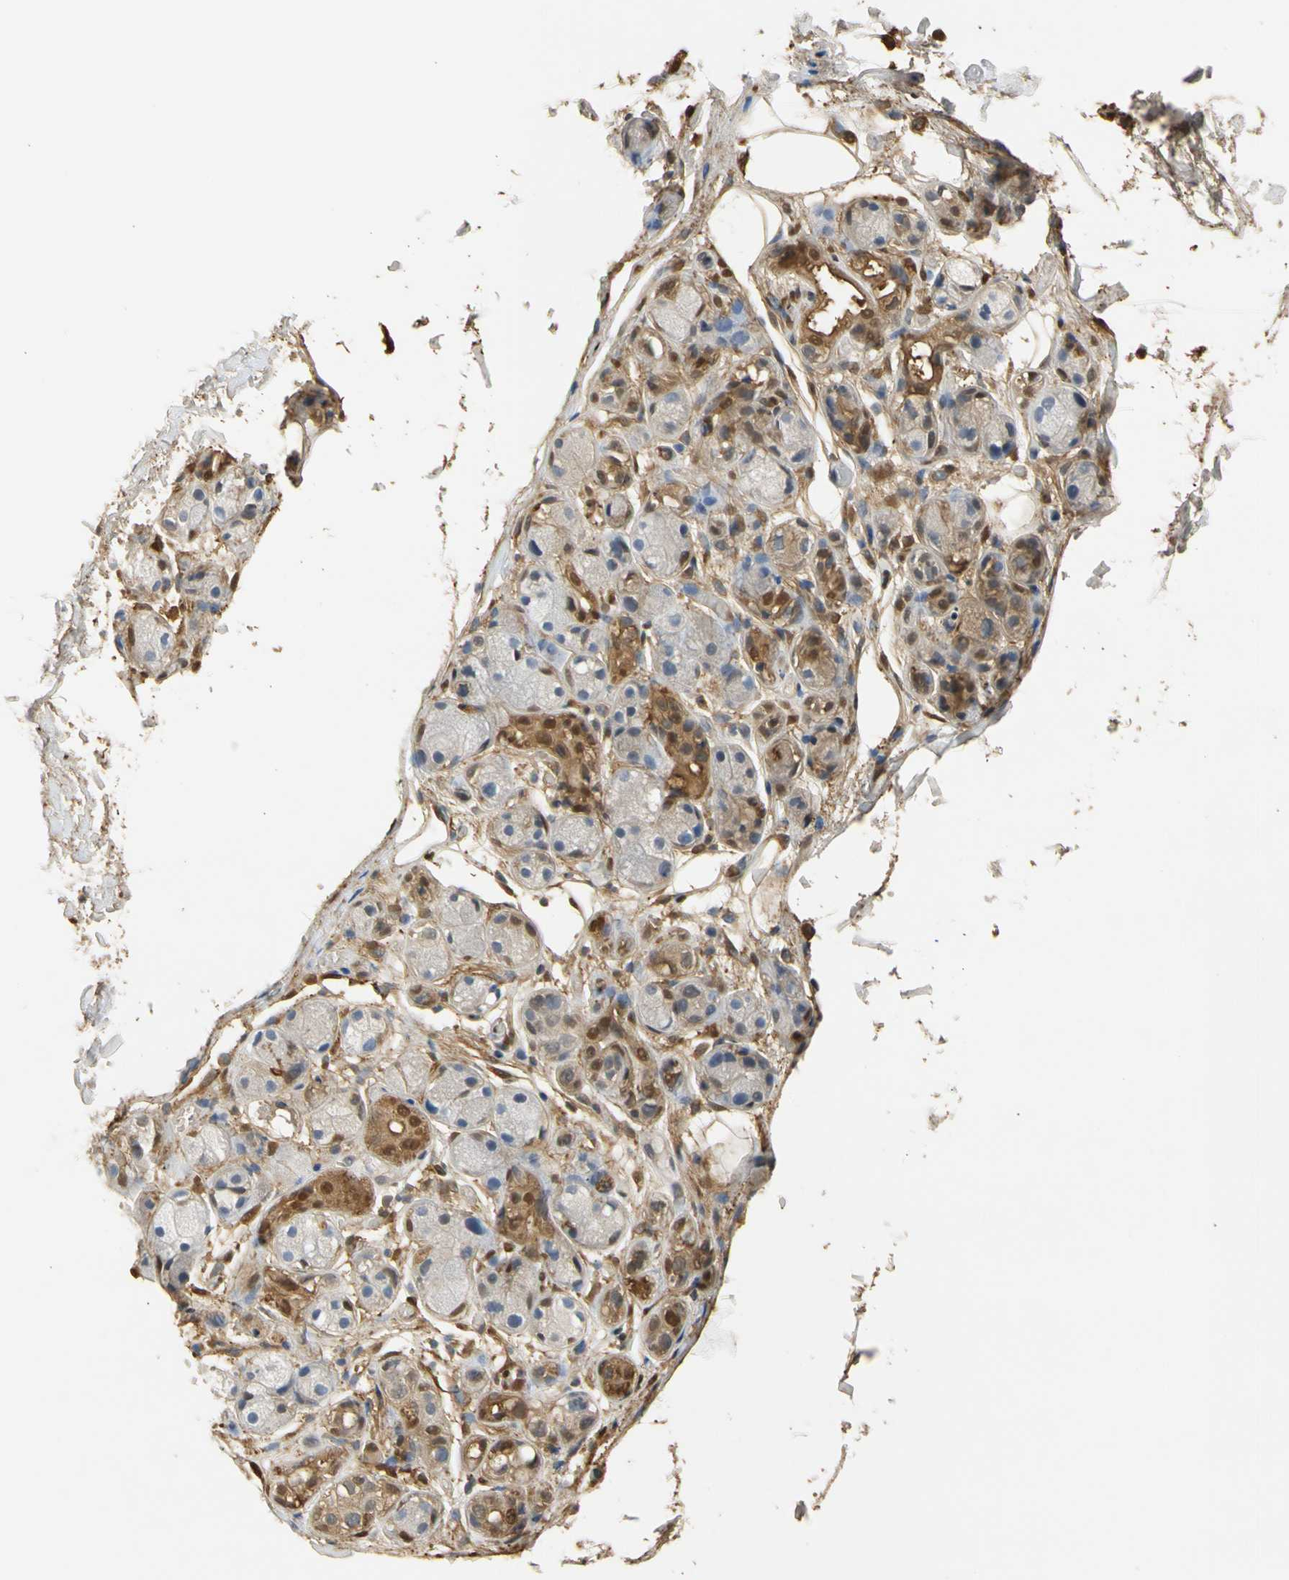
{"staining": {"intensity": "moderate", "quantity": ">75%", "location": "cytoplasmic/membranous"}, "tissue": "adipose tissue", "cell_type": "Adipocytes", "image_type": "normal", "snomed": [{"axis": "morphology", "description": "Normal tissue, NOS"}, {"axis": "morphology", "description": "Inflammation, NOS"}, {"axis": "topography", "description": "Vascular tissue"}, {"axis": "topography", "description": "Salivary gland"}], "caption": "This micrograph exhibits immunohistochemistry staining of normal human adipose tissue, with medium moderate cytoplasmic/membranous positivity in about >75% of adipocytes.", "gene": "S100A6", "patient": {"sex": "female", "age": 75}}